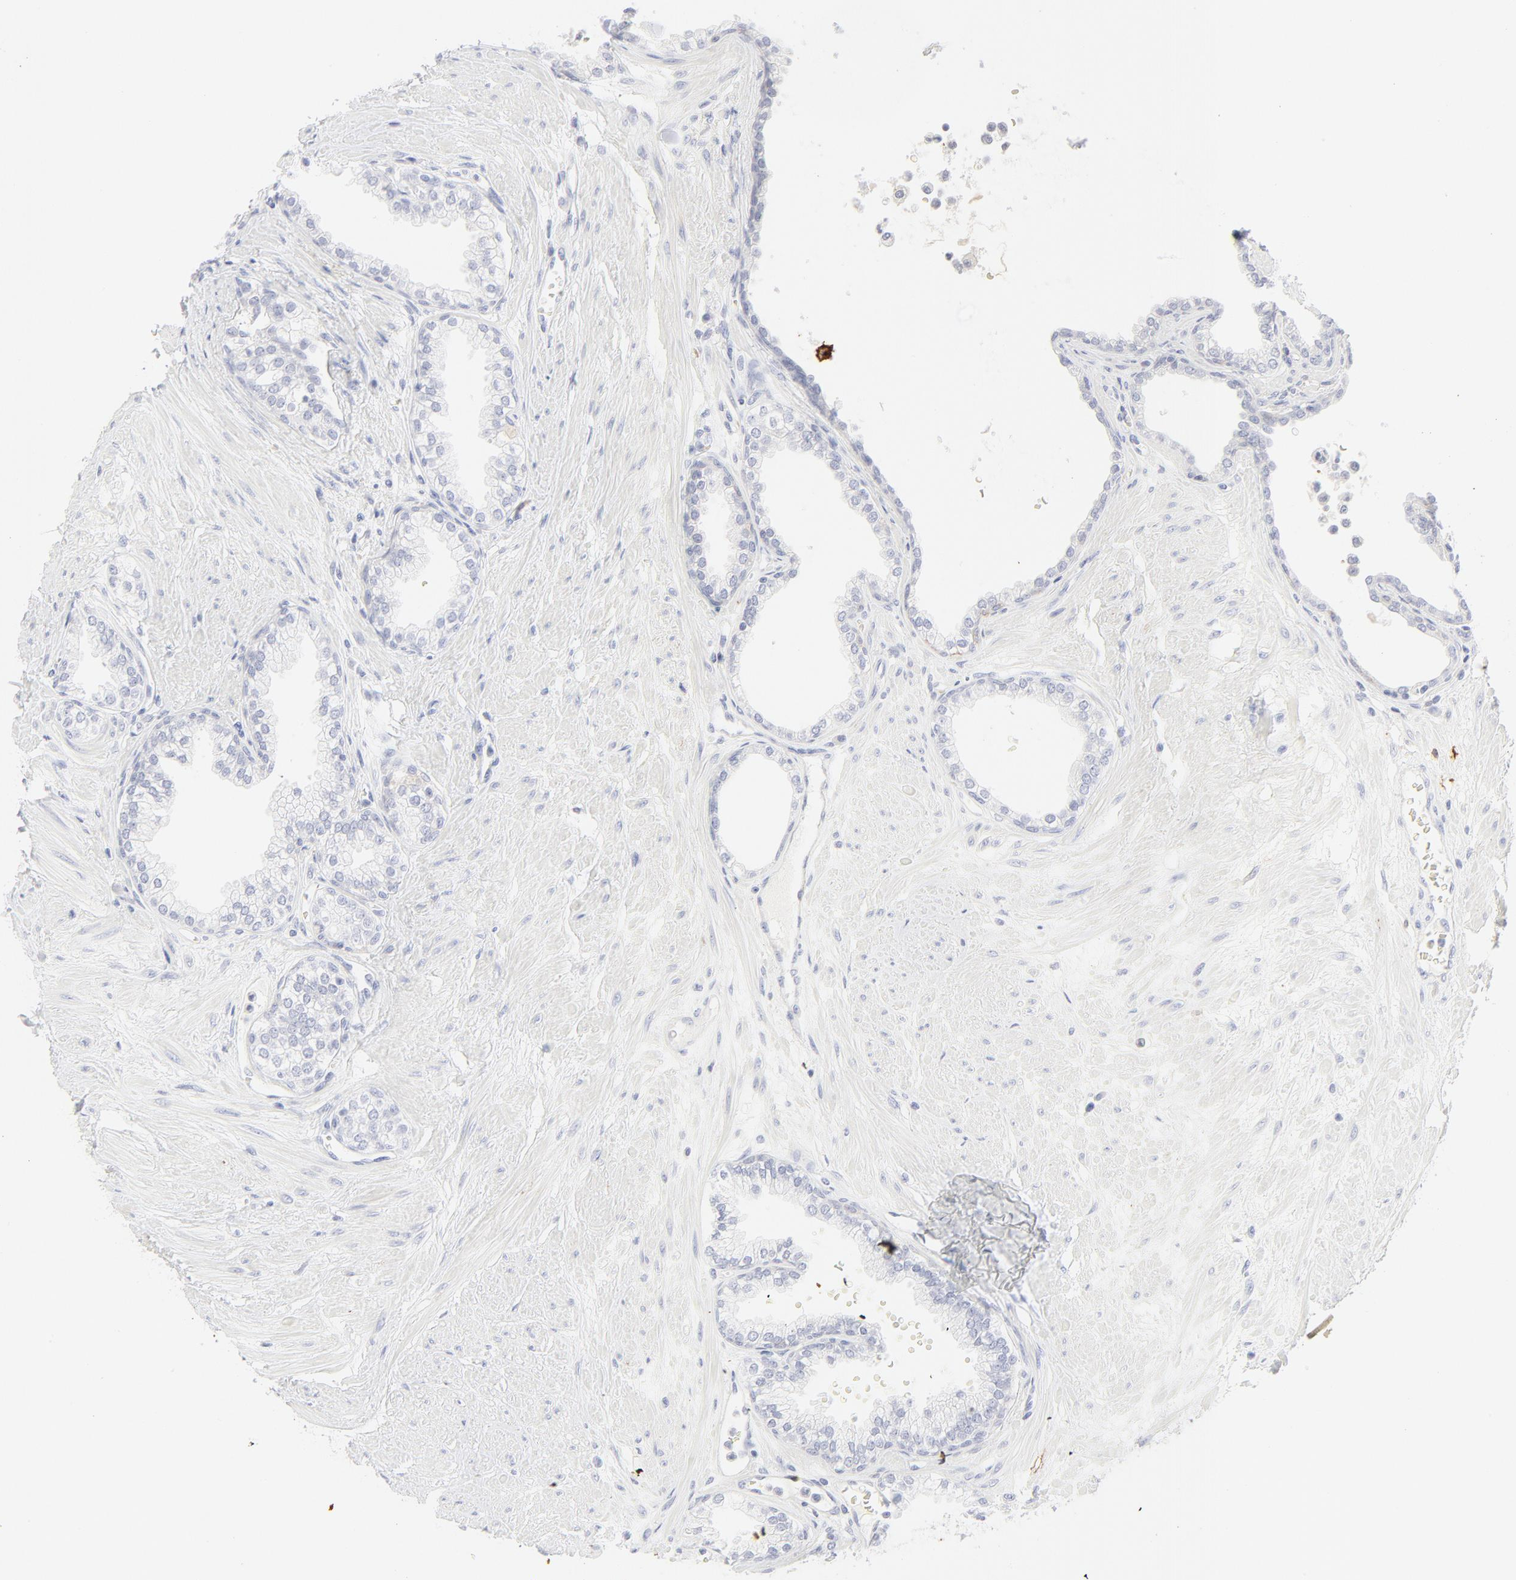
{"staining": {"intensity": "negative", "quantity": "none", "location": "none"}, "tissue": "prostate", "cell_type": "Glandular cells", "image_type": "normal", "snomed": [{"axis": "morphology", "description": "Normal tissue, NOS"}, {"axis": "topography", "description": "Prostate"}], "caption": "Immunohistochemistry of unremarkable prostate displays no positivity in glandular cells. The staining is performed using DAB brown chromogen with nuclei counter-stained in using hematoxylin.", "gene": "CCR7", "patient": {"sex": "male", "age": 64}}